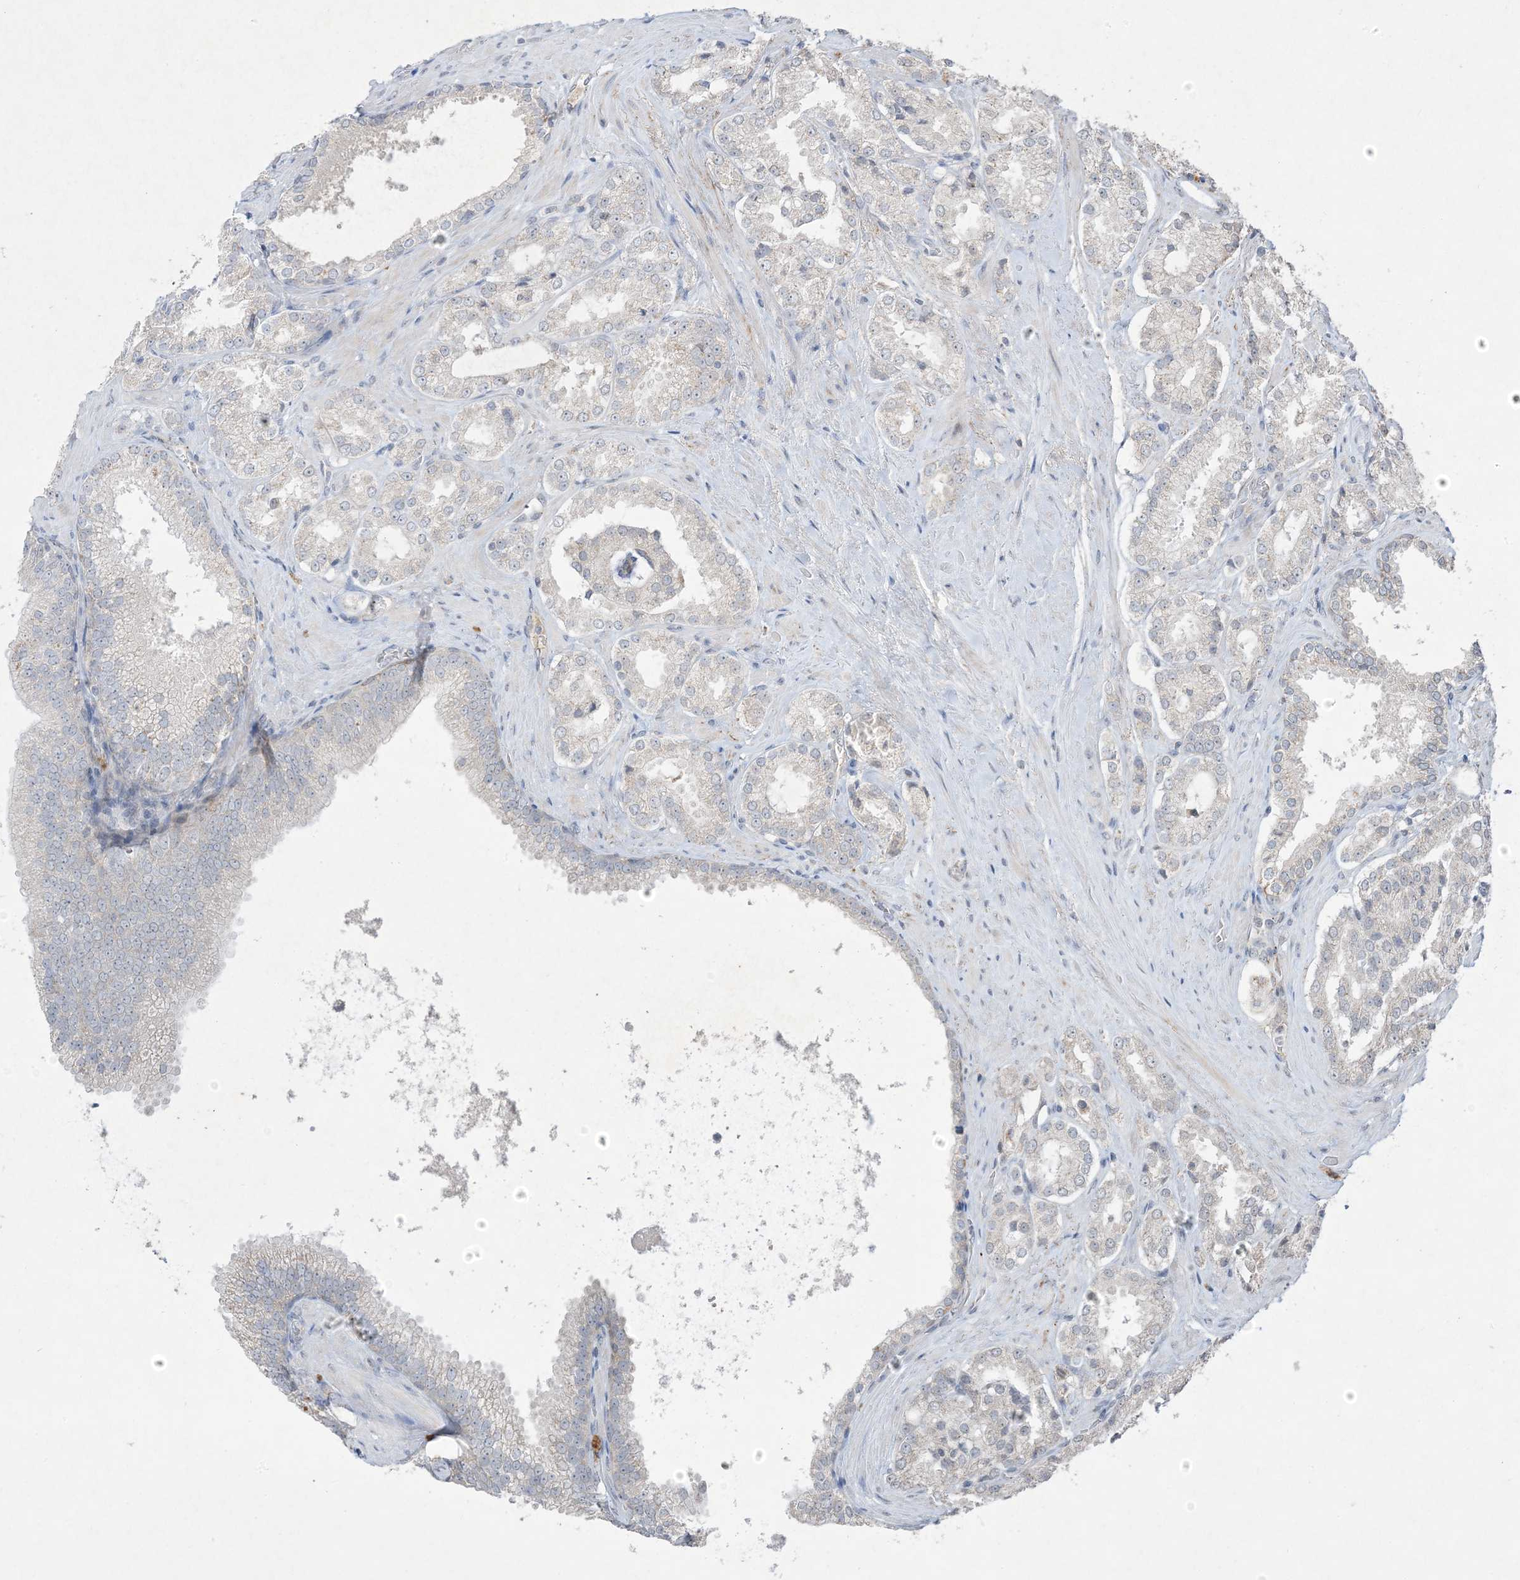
{"staining": {"intensity": "negative", "quantity": "none", "location": "none"}, "tissue": "prostate cancer", "cell_type": "Tumor cells", "image_type": "cancer", "snomed": [{"axis": "morphology", "description": "Adenocarcinoma, High grade"}, {"axis": "topography", "description": "Prostate"}], "caption": "Protein analysis of prostate cancer demonstrates no significant expression in tumor cells.", "gene": "PRSS36", "patient": {"sex": "male", "age": 73}}